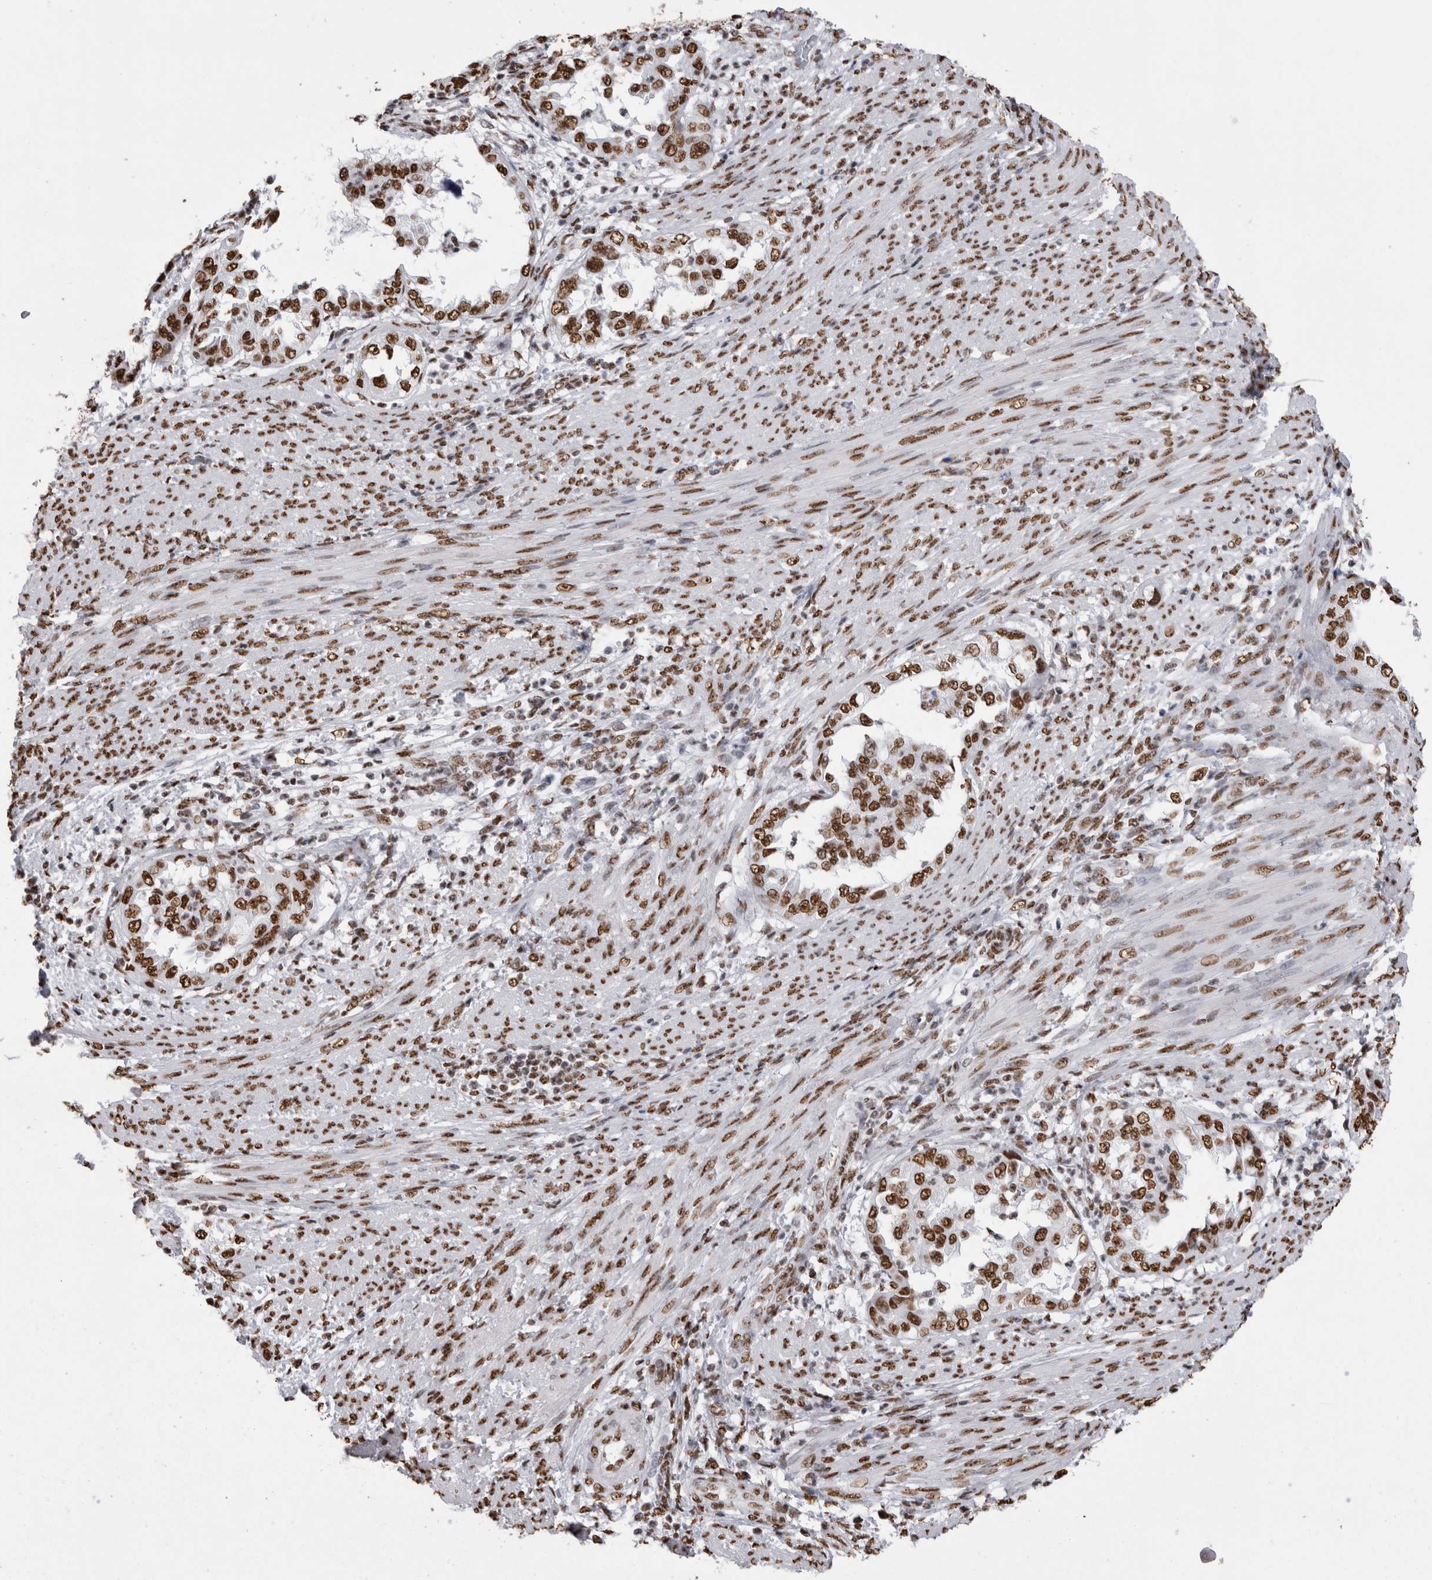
{"staining": {"intensity": "strong", "quantity": ">75%", "location": "nuclear"}, "tissue": "endometrial cancer", "cell_type": "Tumor cells", "image_type": "cancer", "snomed": [{"axis": "morphology", "description": "Adenocarcinoma, NOS"}, {"axis": "topography", "description": "Endometrium"}], "caption": "Tumor cells reveal high levels of strong nuclear staining in approximately >75% of cells in human endometrial adenocarcinoma.", "gene": "ALPK3", "patient": {"sex": "female", "age": 85}}